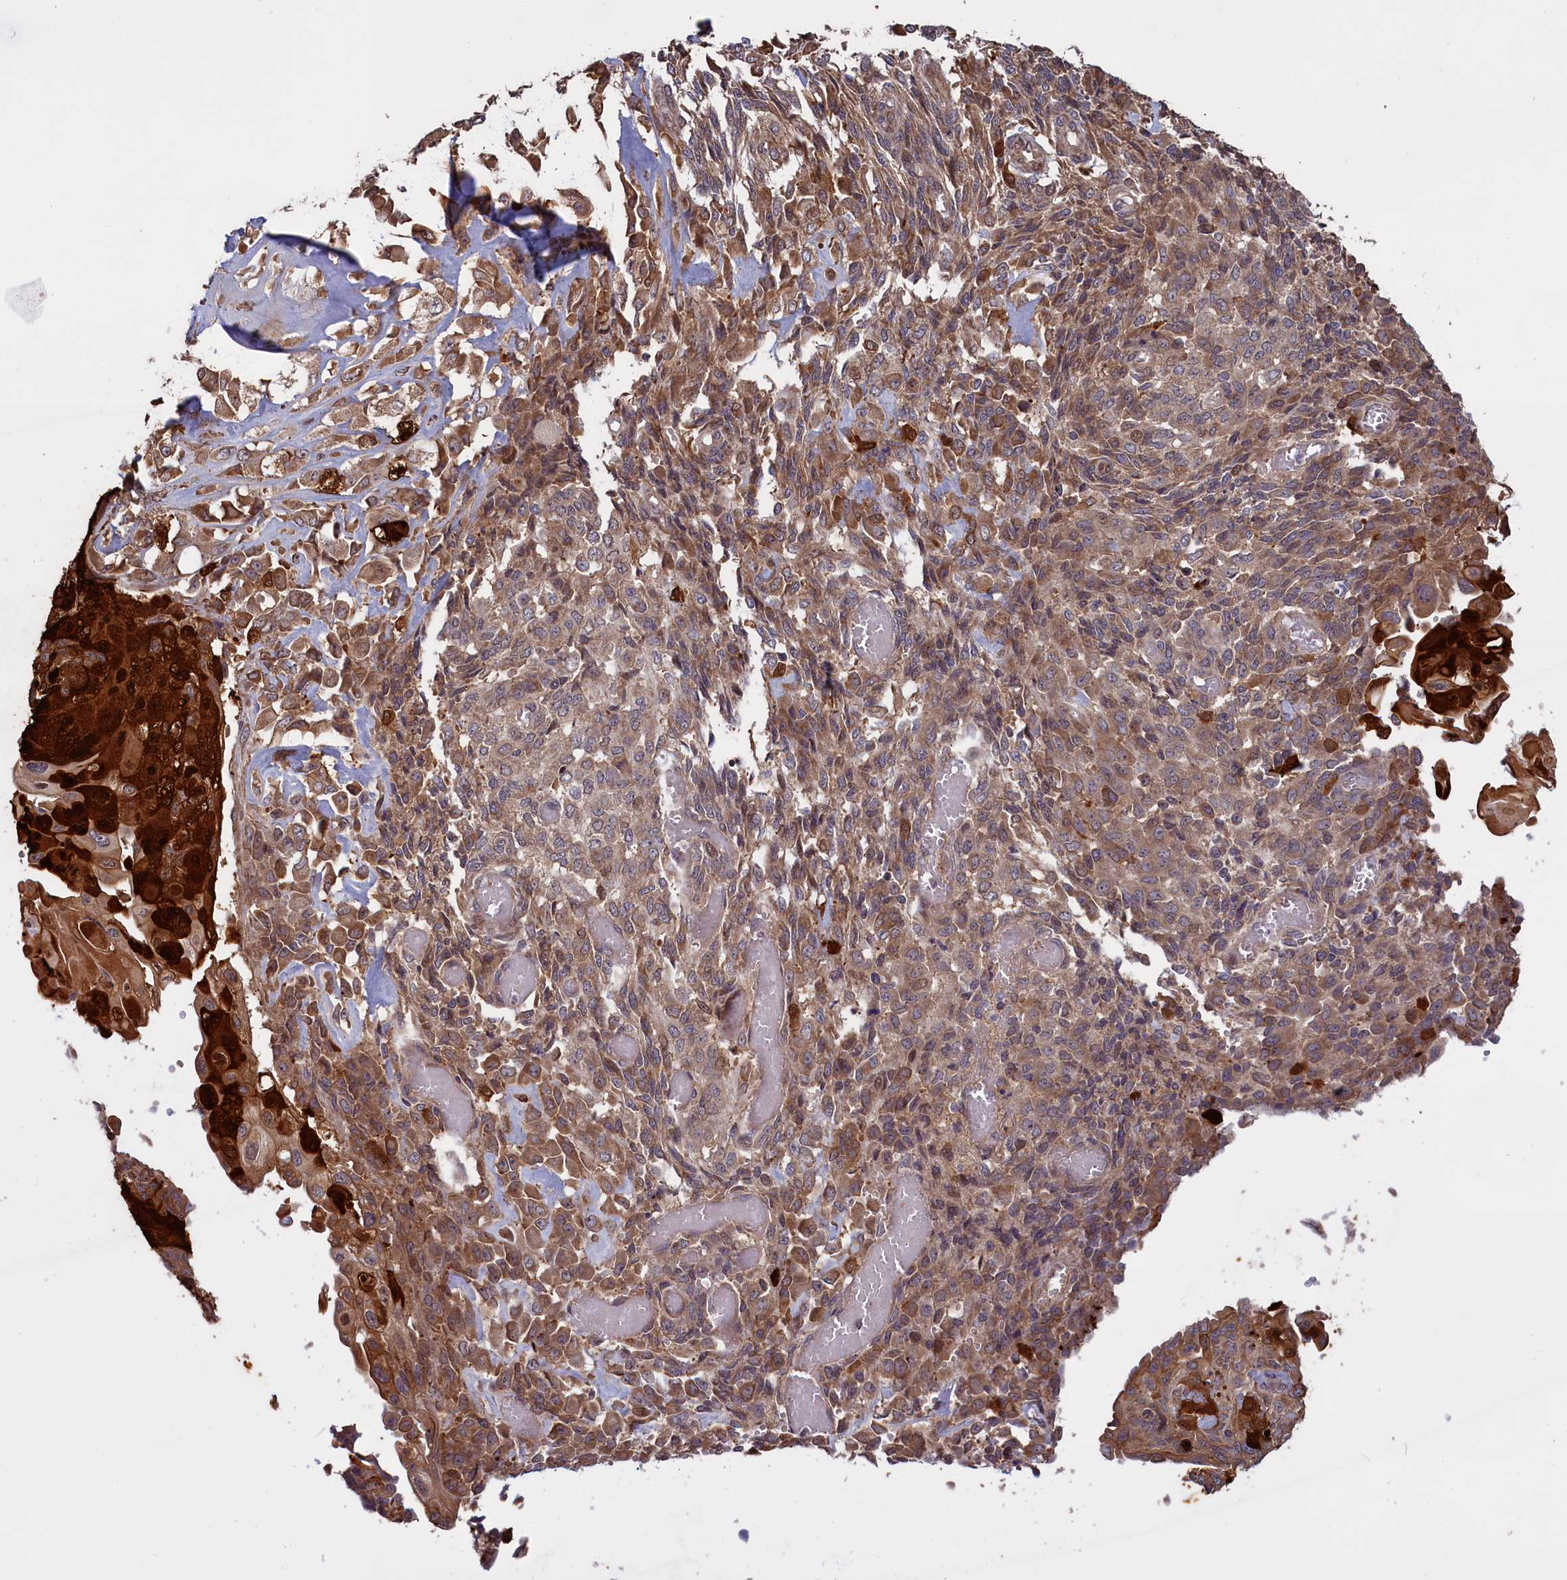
{"staining": {"intensity": "moderate", "quantity": ">75%", "location": "cytoplasmic/membranous"}, "tissue": "endometrial cancer", "cell_type": "Tumor cells", "image_type": "cancer", "snomed": [{"axis": "morphology", "description": "Adenocarcinoma, NOS"}, {"axis": "topography", "description": "Endometrium"}], "caption": "Tumor cells demonstrate medium levels of moderate cytoplasmic/membranous positivity in about >75% of cells in endometrial adenocarcinoma.", "gene": "DENND1B", "patient": {"sex": "female", "age": 32}}